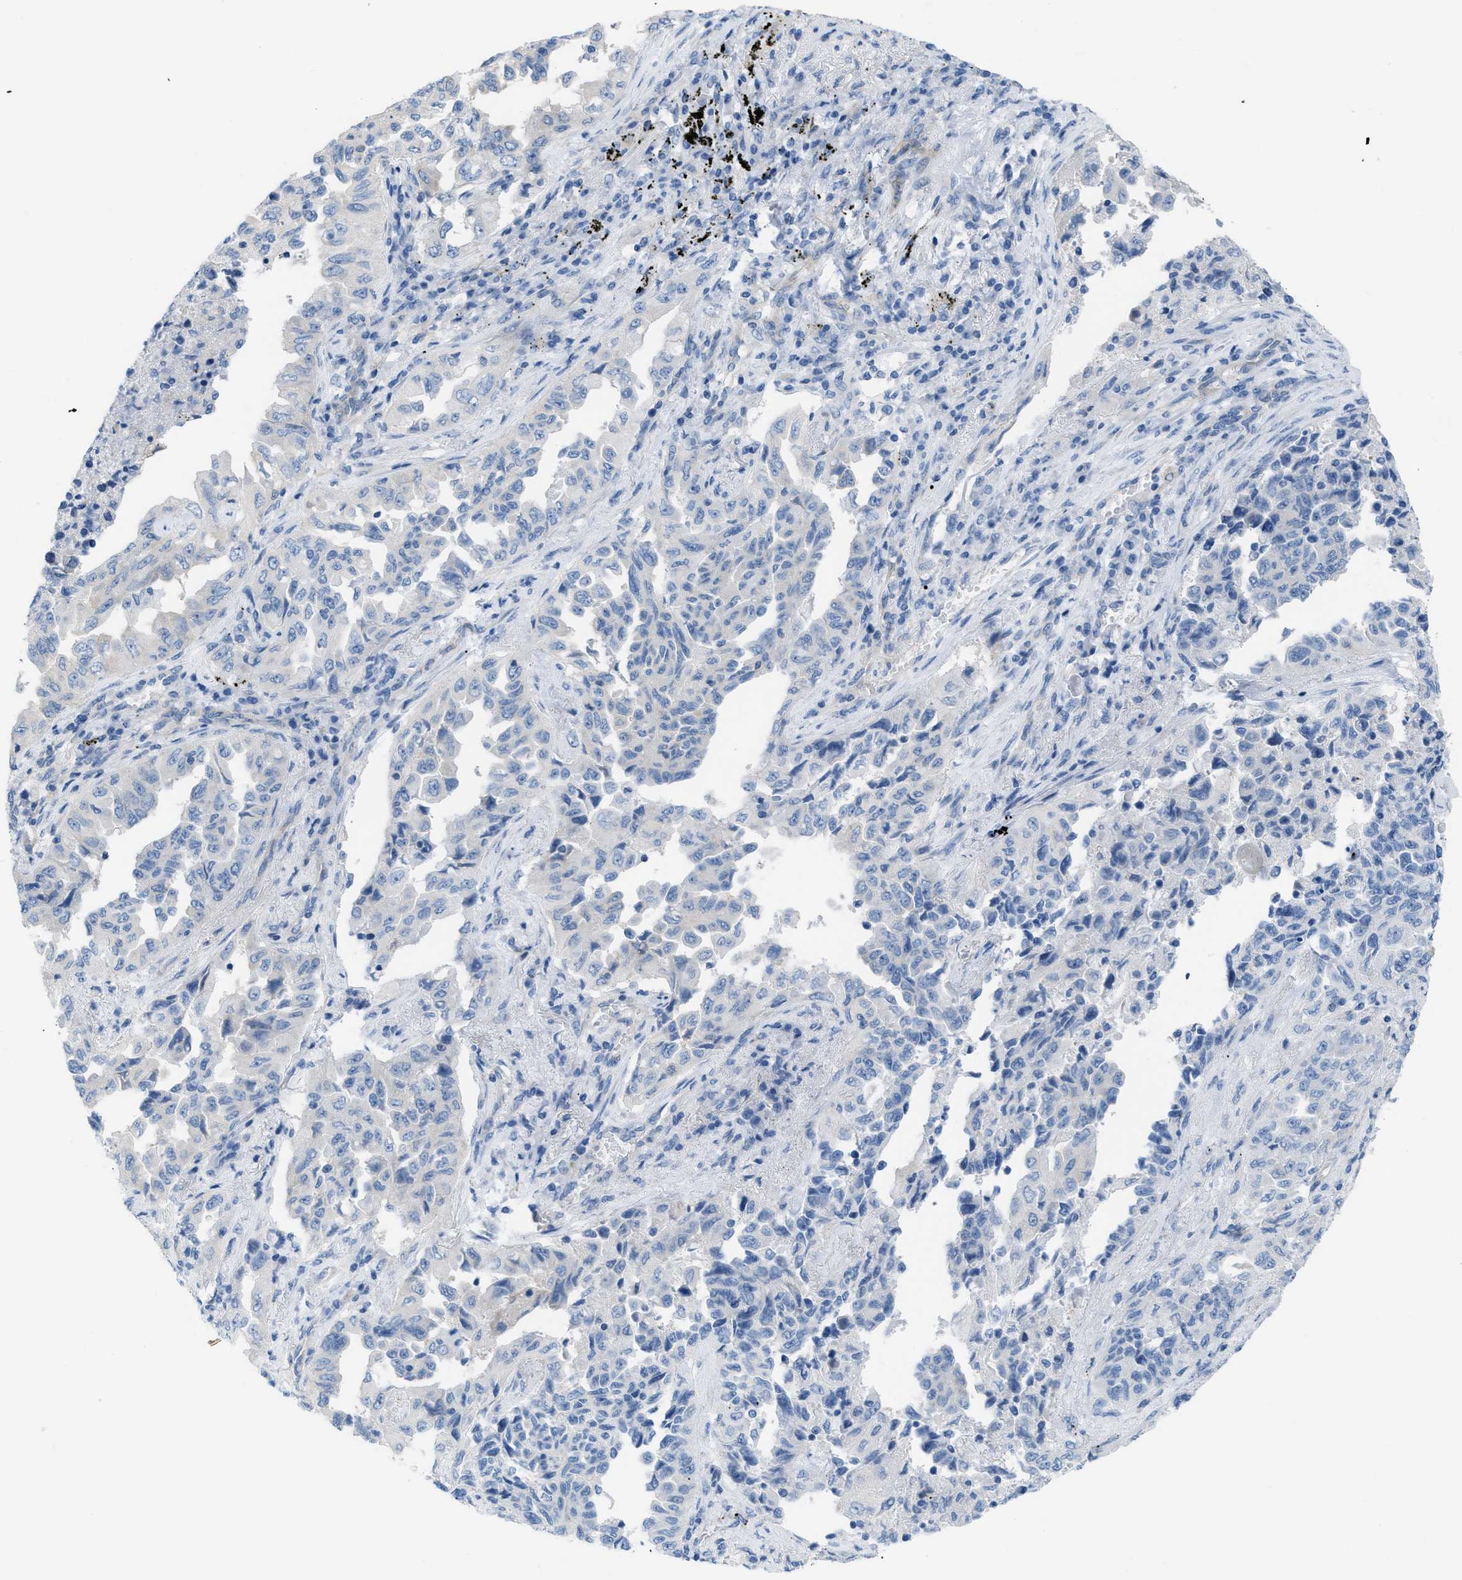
{"staining": {"intensity": "negative", "quantity": "none", "location": "none"}, "tissue": "lung cancer", "cell_type": "Tumor cells", "image_type": "cancer", "snomed": [{"axis": "morphology", "description": "Adenocarcinoma, NOS"}, {"axis": "topography", "description": "Lung"}], "caption": "Protein analysis of lung adenocarcinoma shows no significant expression in tumor cells. (DAB immunohistochemistry (IHC) with hematoxylin counter stain).", "gene": "ASGR1", "patient": {"sex": "female", "age": 51}}